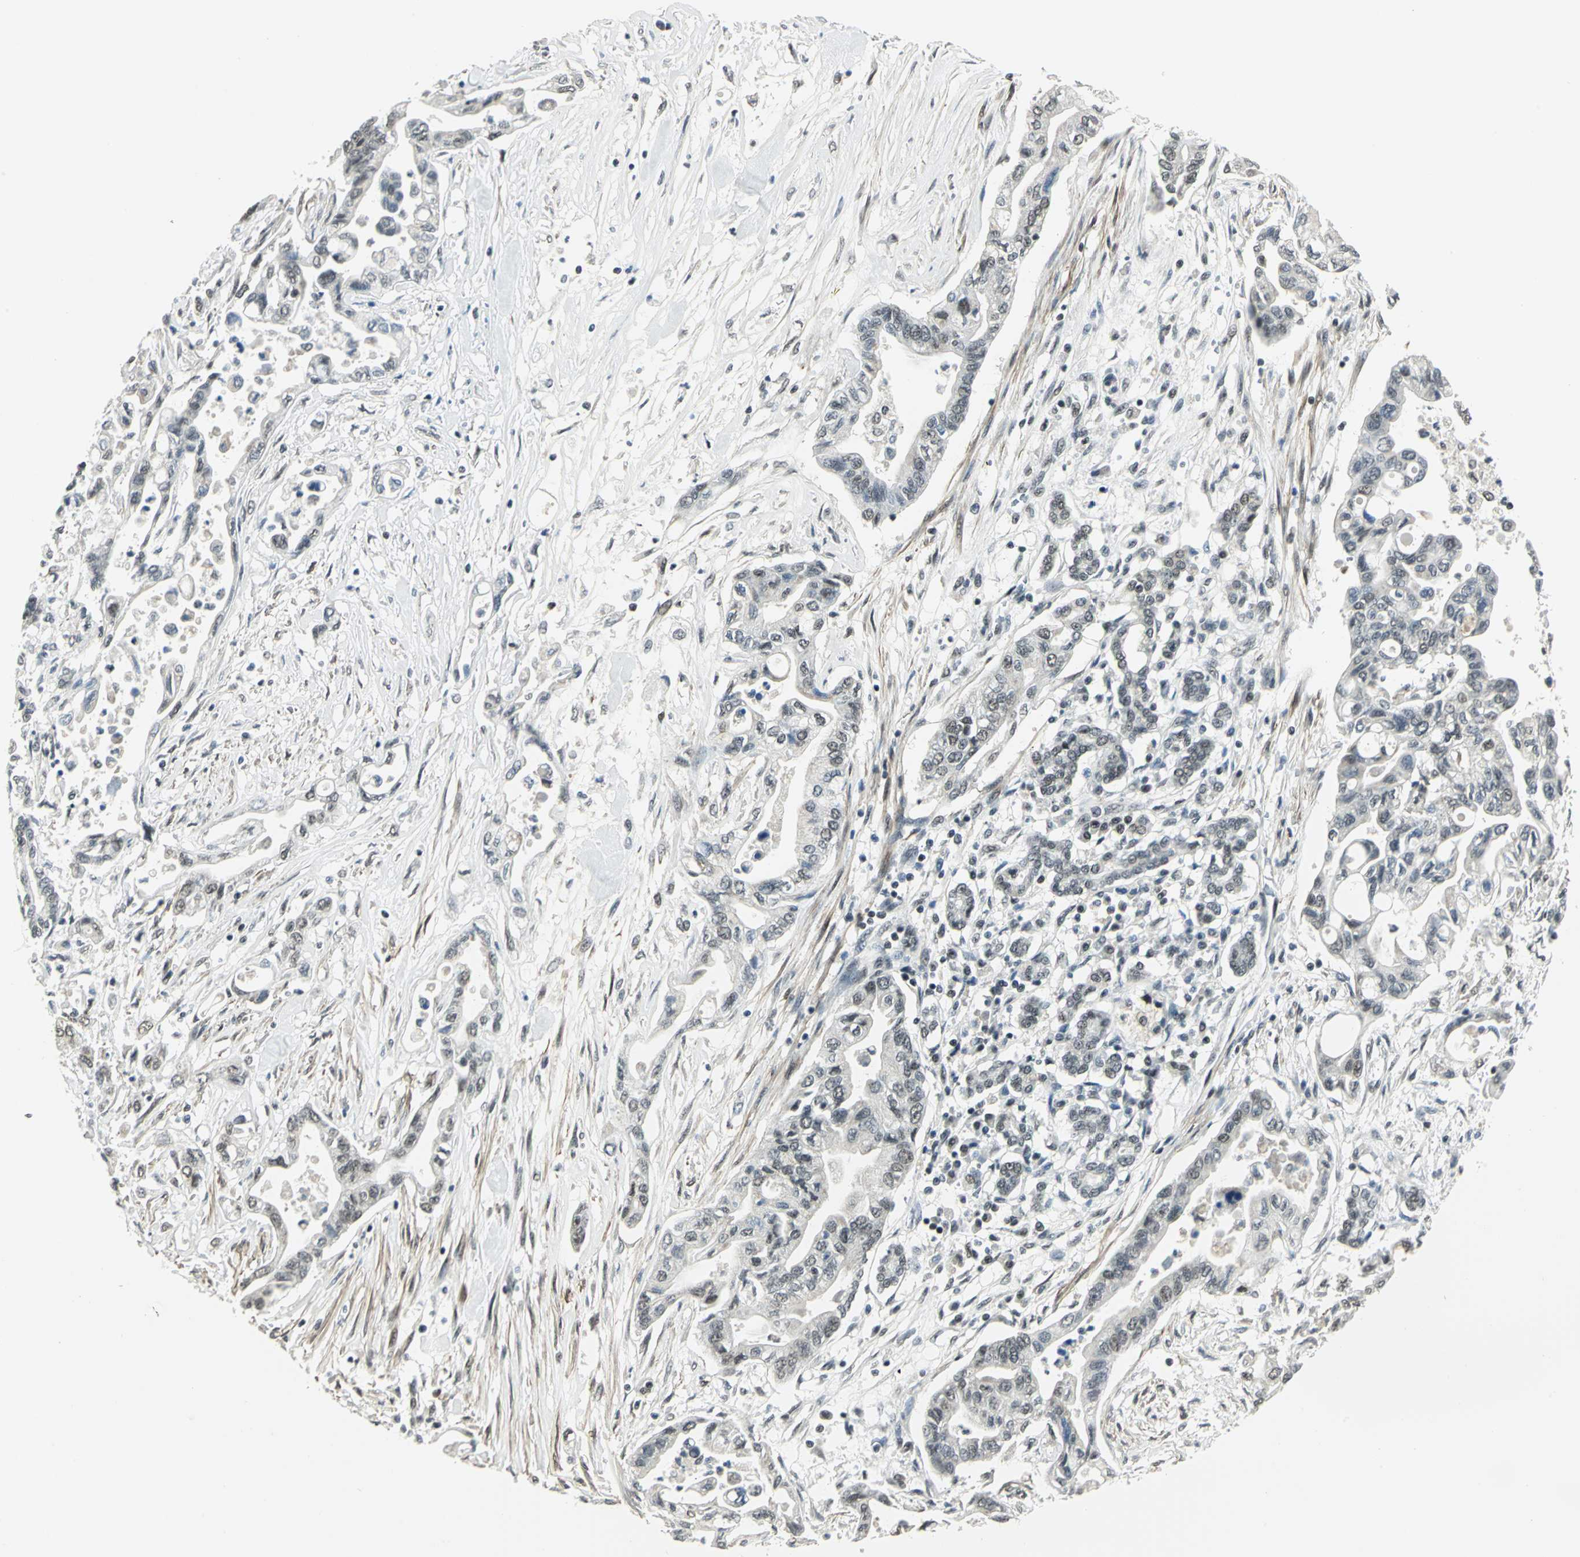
{"staining": {"intensity": "weak", "quantity": "<25%", "location": "cytoplasmic/membranous,nuclear"}, "tissue": "pancreatic cancer", "cell_type": "Tumor cells", "image_type": "cancer", "snomed": [{"axis": "morphology", "description": "Adenocarcinoma, NOS"}, {"axis": "topography", "description": "Pancreas"}], "caption": "Immunohistochemistry of pancreatic cancer exhibits no positivity in tumor cells. (Immunohistochemistry (ihc), brightfield microscopy, high magnification).", "gene": "MTA1", "patient": {"sex": "female", "age": 57}}